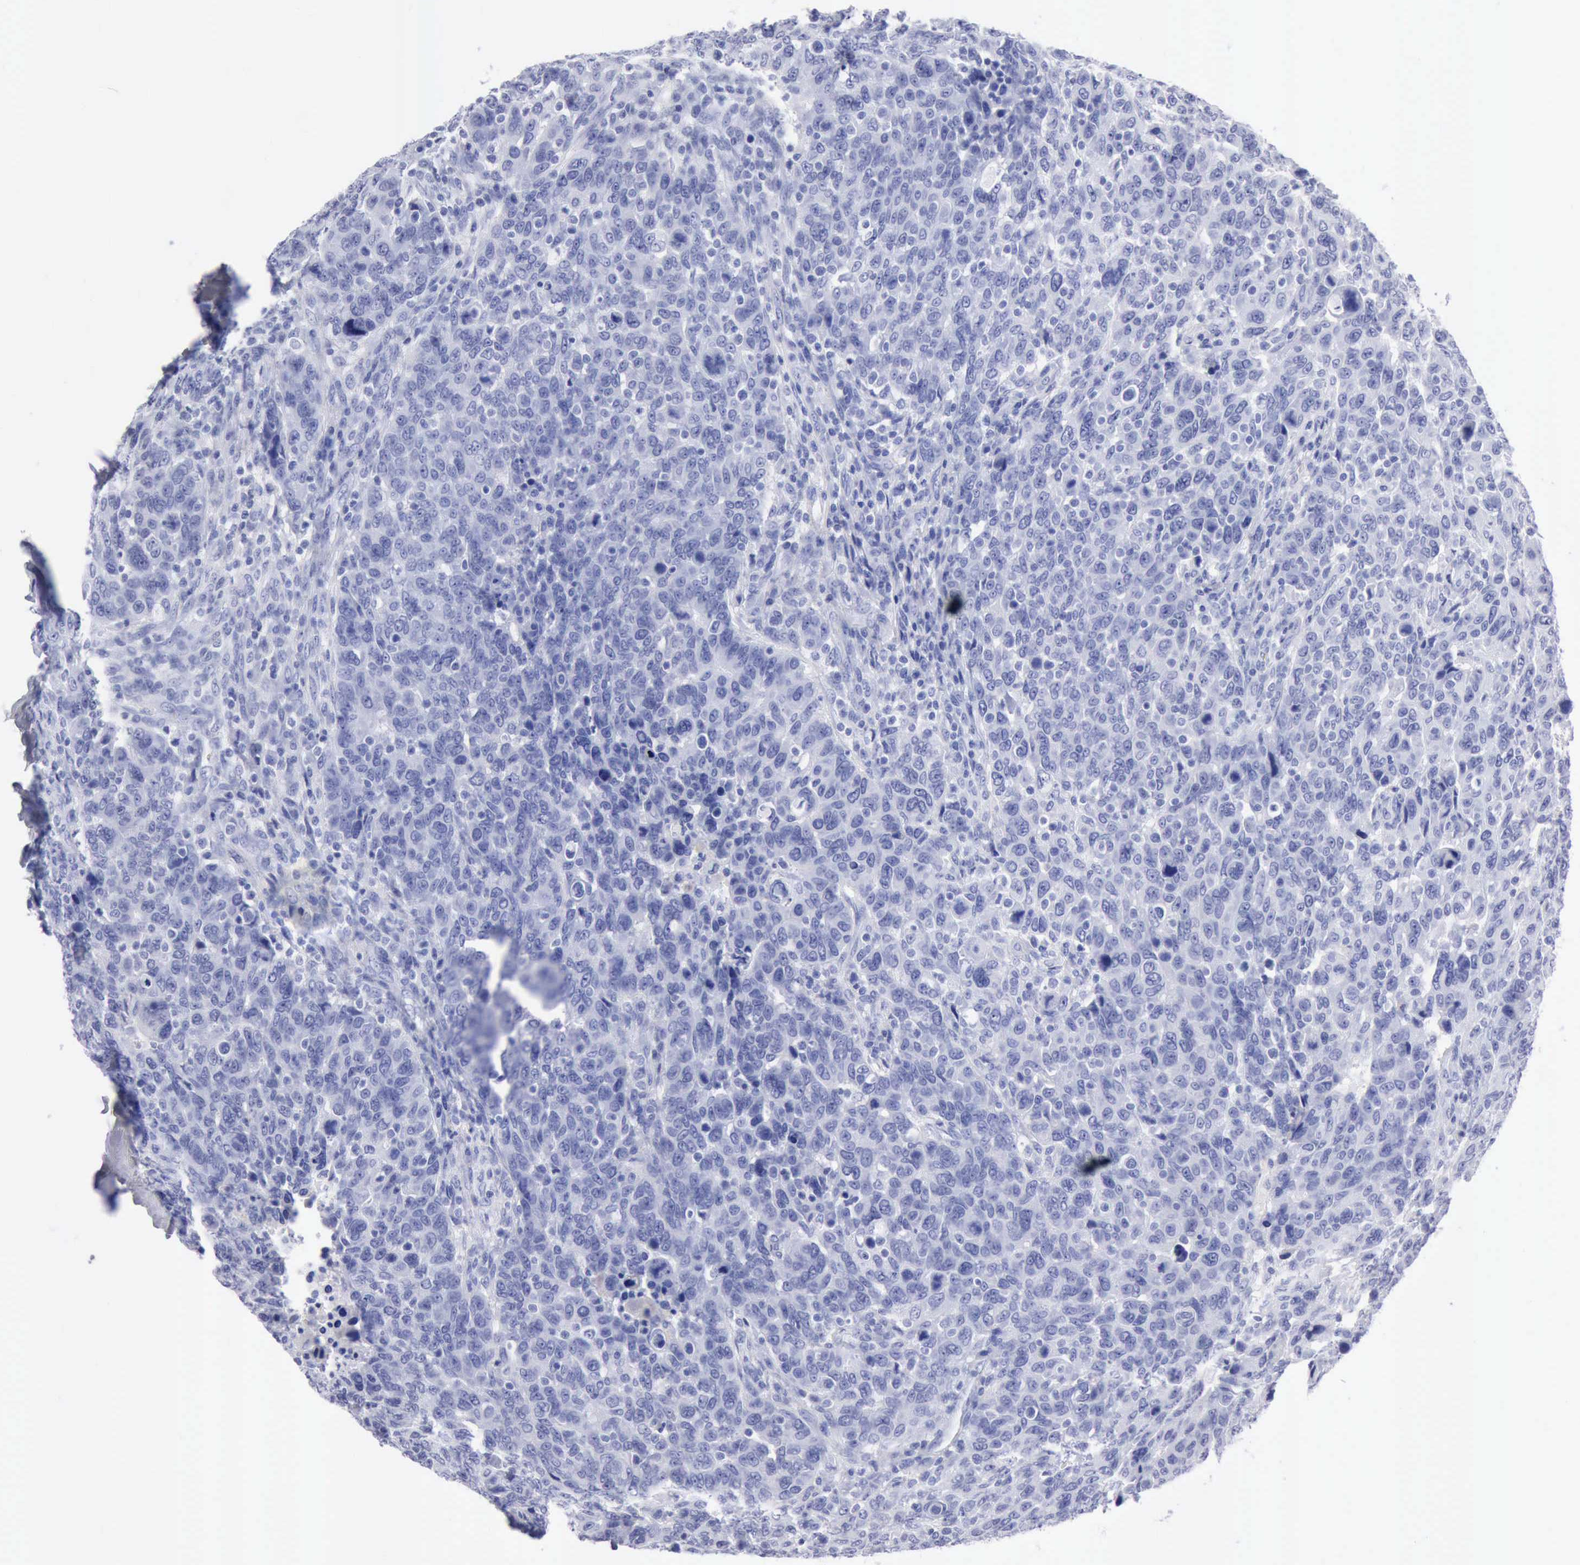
{"staining": {"intensity": "negative", "quantity": "none", "location": "none"}, "tissue": "breast cancer", "cell_type": "Tumor cells", "image_type": "cancer", "snomed": [{"axis": "morphology", "description": "Duct carcinoma"}, {"axis": "topography", "description": "Breast"}], "caption": "Immunohistochemical staining of human breast cancer (intraductal carcinoma) reveals no significant expression in tumor cells. (Brightfield microscopy of DAB IHC at high magnification).", "gene": "CYP19A1", "patient": {"sex": "female", "age": 37}}